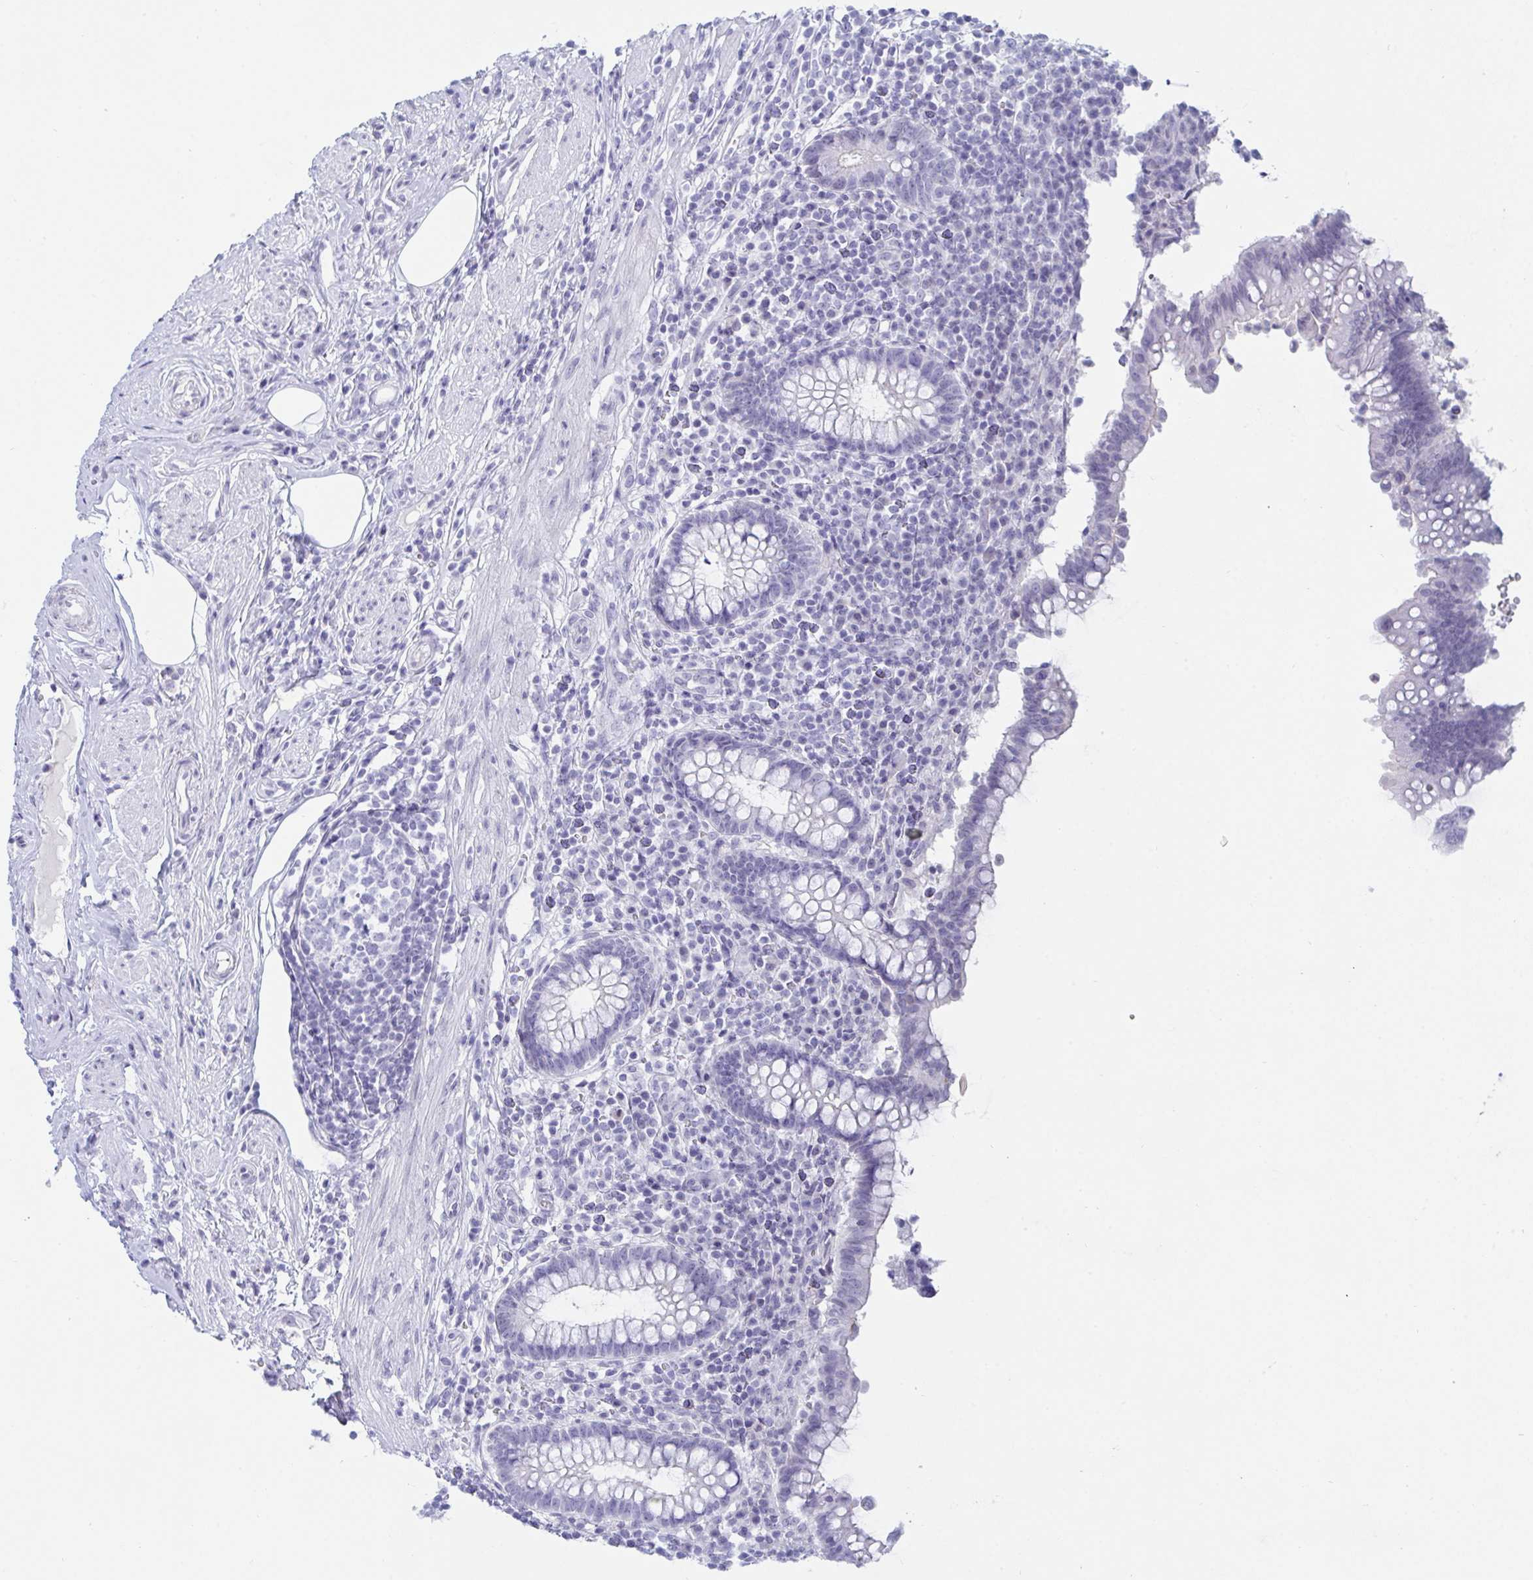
{"staining": {"intensity": "negative", "quantity": "none", "location": "none"}, "tissue": "appendix", "cell_type": "Glandular cells", "image_type": "normal", "snomed": [{"axis": "morphology", "description": "Normal tissue, NOS"}, {"axis": "topography", "description": "Appendix"}], "caption": "A high-resolution image shows immunohistochemistry (IHC) staining of normal appendix, which reveals no significant positivity in glandular cells.", "gene": "CDX4", "patient": {"sex": "female", "age": 56}}